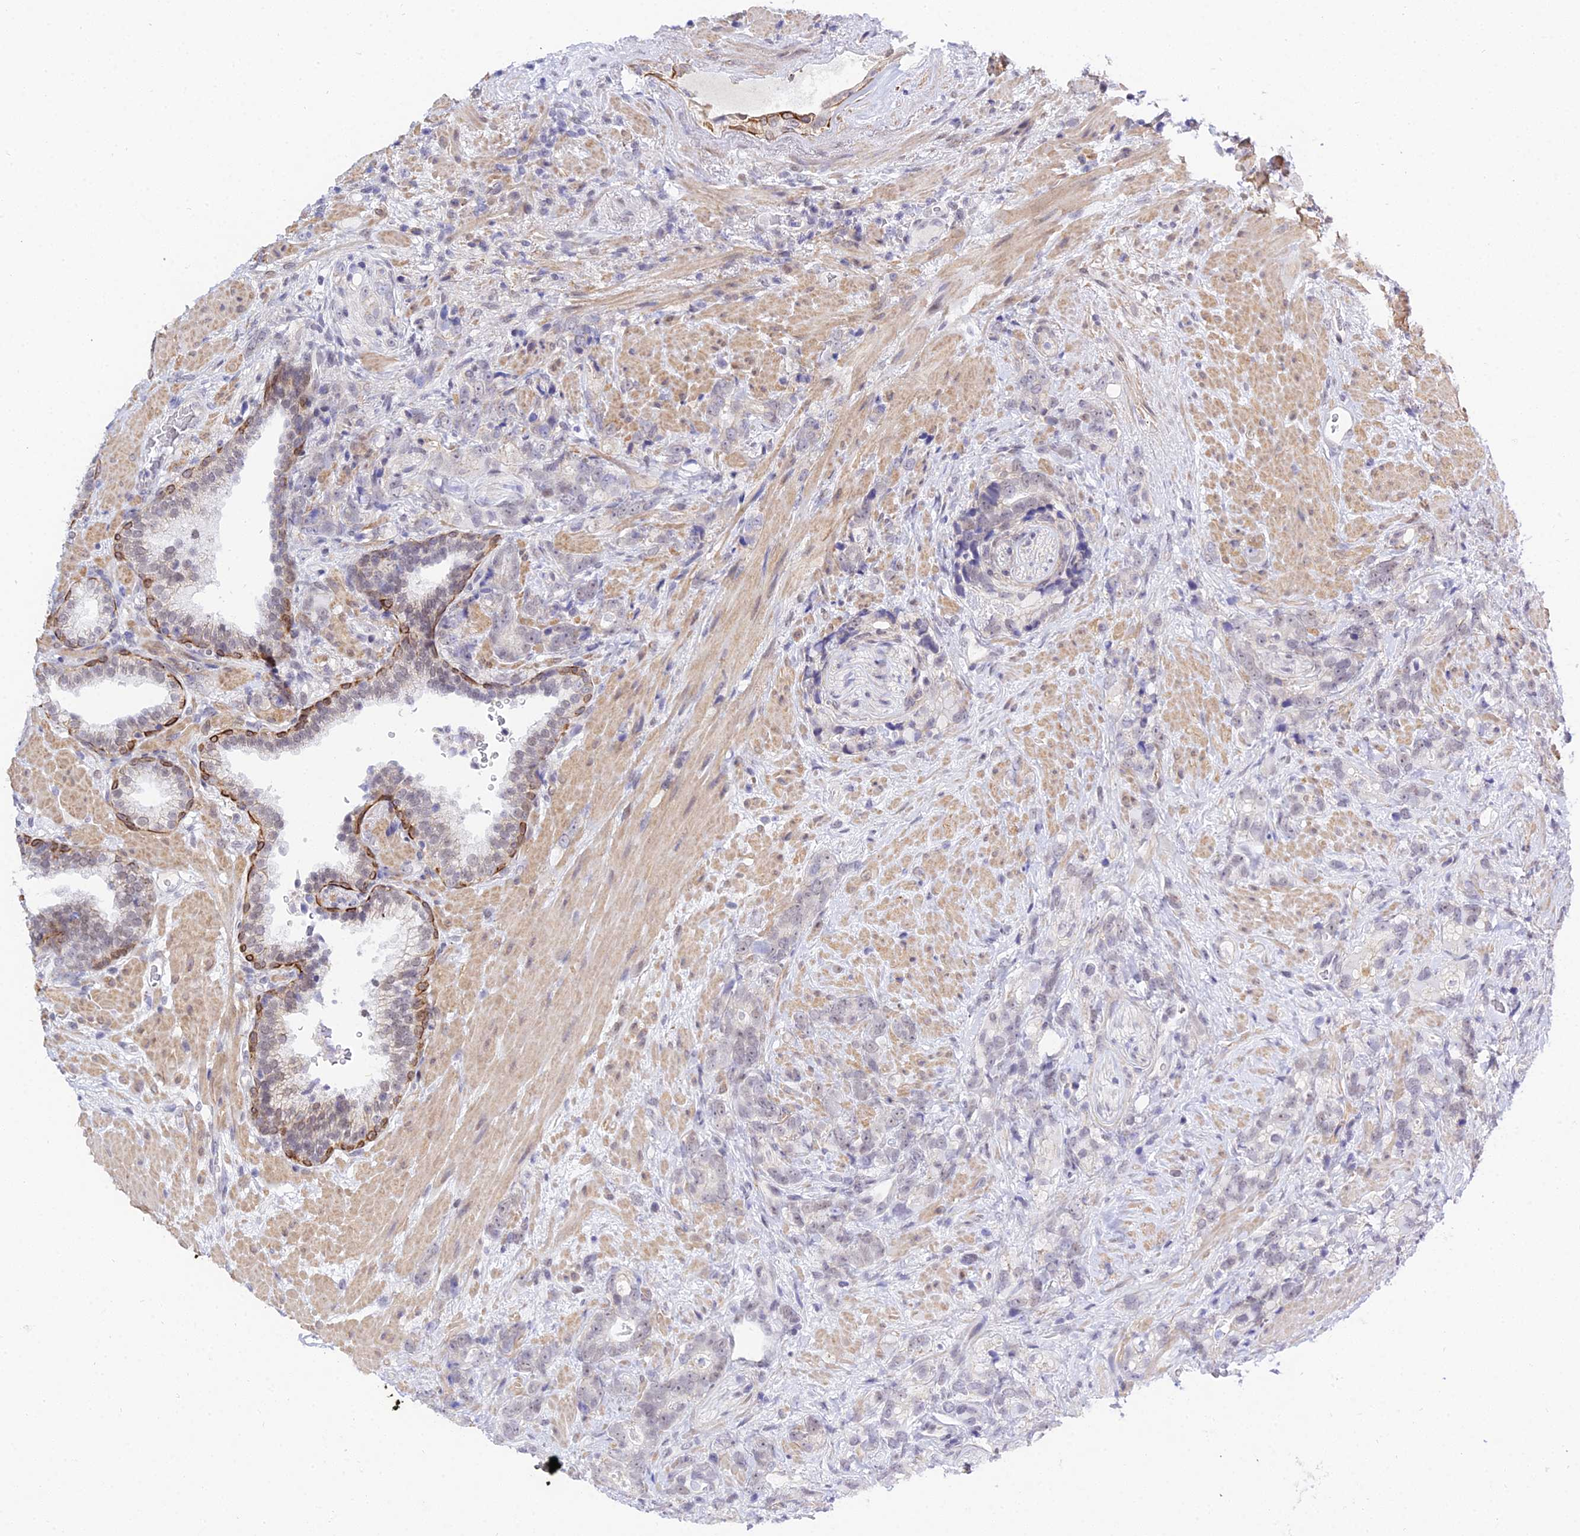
{"staining": {"intensity": "negative", "quantity": "none", "location": "none"}, "tissue": "prostate cancer", "cell_type": "Tumor cells", "image_type": "cancer", "snomed": [{"axis": "morphology", "description": "Adenocarcinoma, High grade"}, {"axis": "topography", "description": "Prostate"}], "caption": "Immunohistochemistry photomicrograph of neoplastic tissue: human prostate high-grade adenocarcinoma stained with DAB demonstrates no significant protein staining in tumor cells.", "gene": "ZNF628", "patient": {"sex": "male", "age": 74}}